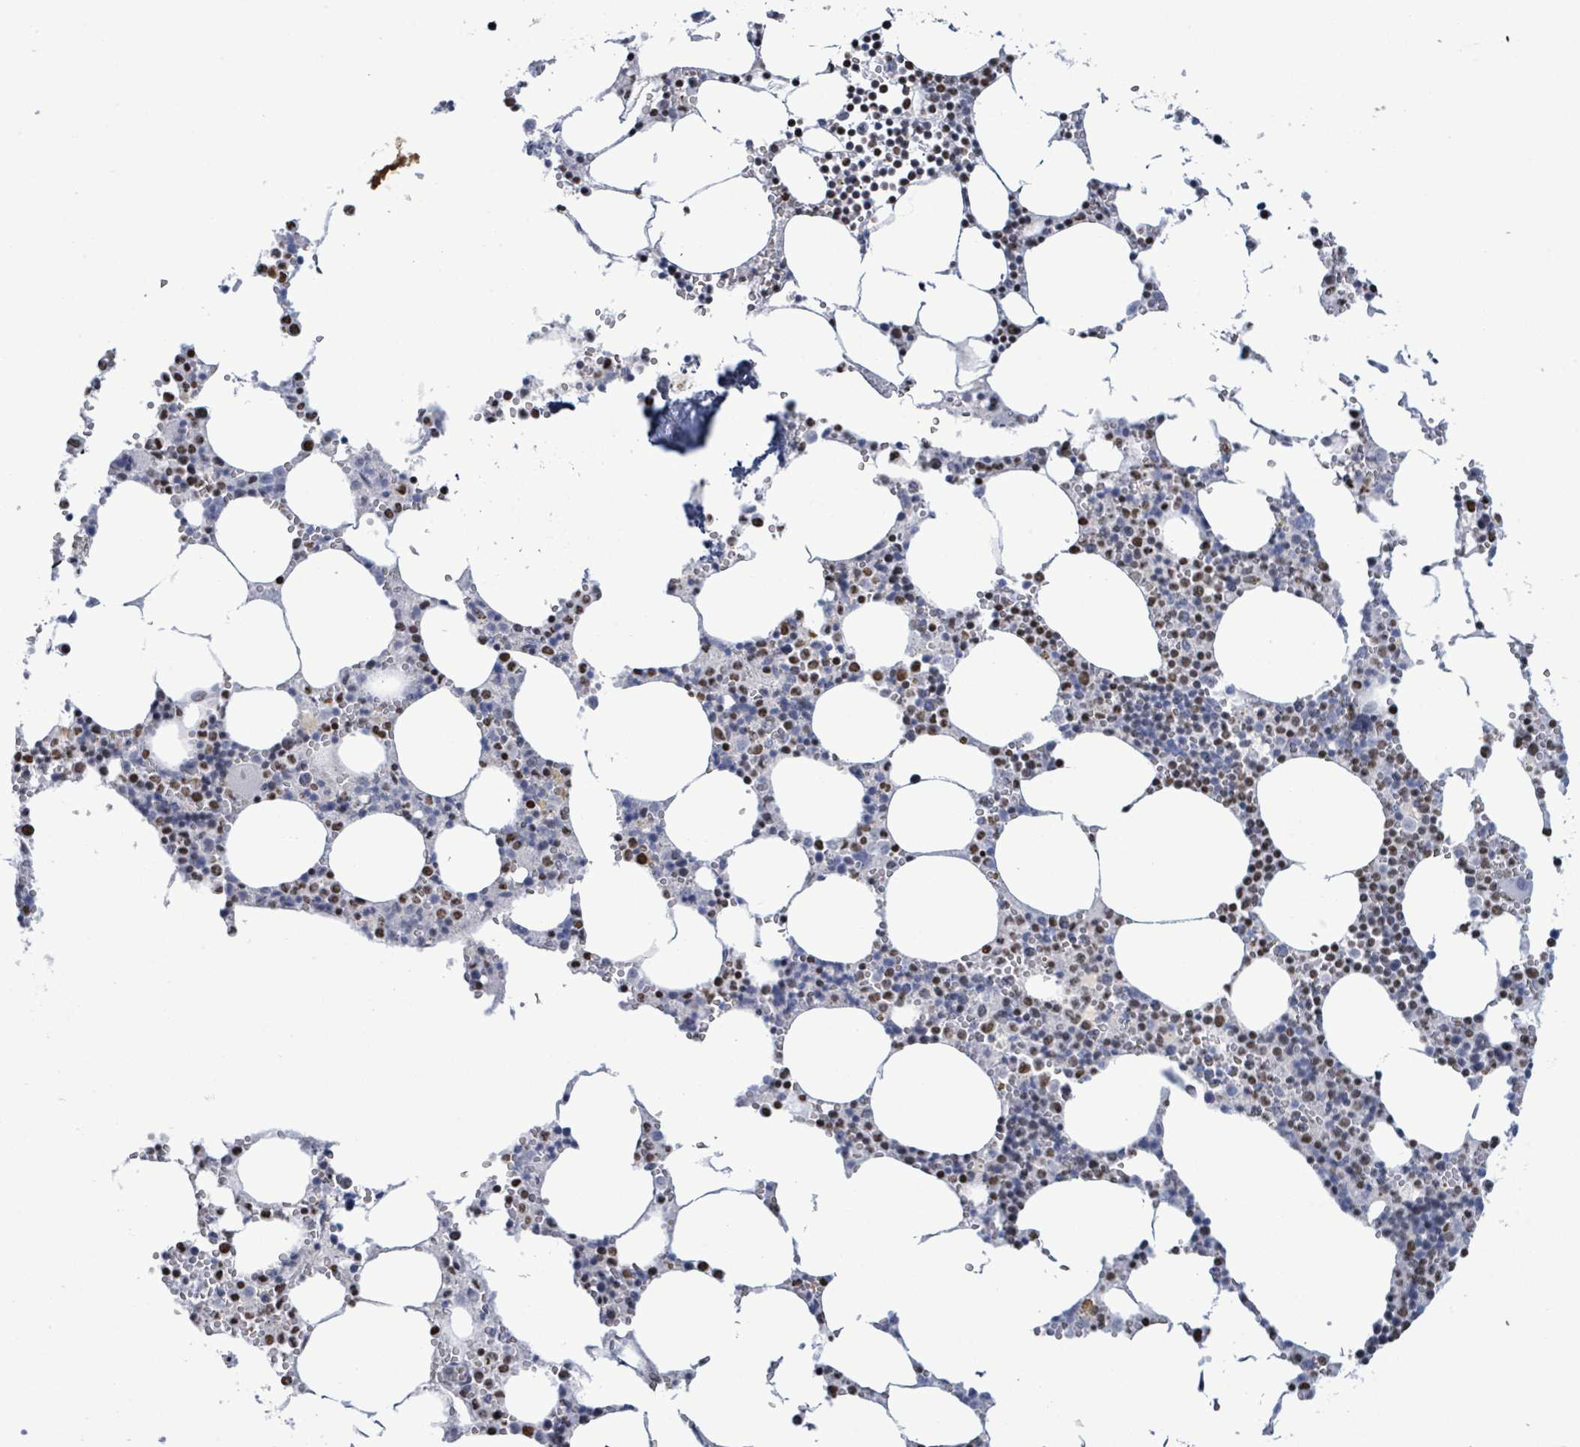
{"staining": {"intensity": "moderate", "quantity": "25%-75%", "location": "nuclear"}, "tissue": "bone marrow", "cell_type": "Hematopoietic cells", "image_type": "normal", "snomed": [{"axis": "morphology", "description": "Normal tissue, NOS"}, {"axis": "topography", "description": "Bone marrow"}], "caption": "A high-resolution photomicrograph shows immunohistochemistry (IHC) staining of normal bone marrow, which shows moderate nuclear positivity in approximately 25%-75% of hematopoietic cells. (DAB (3,3'-diaminobenzidine) IHC with brightfield microscopy, high magnification).", "gene": "SAMD14", "patient": {"sex": "male", "age": 54}}